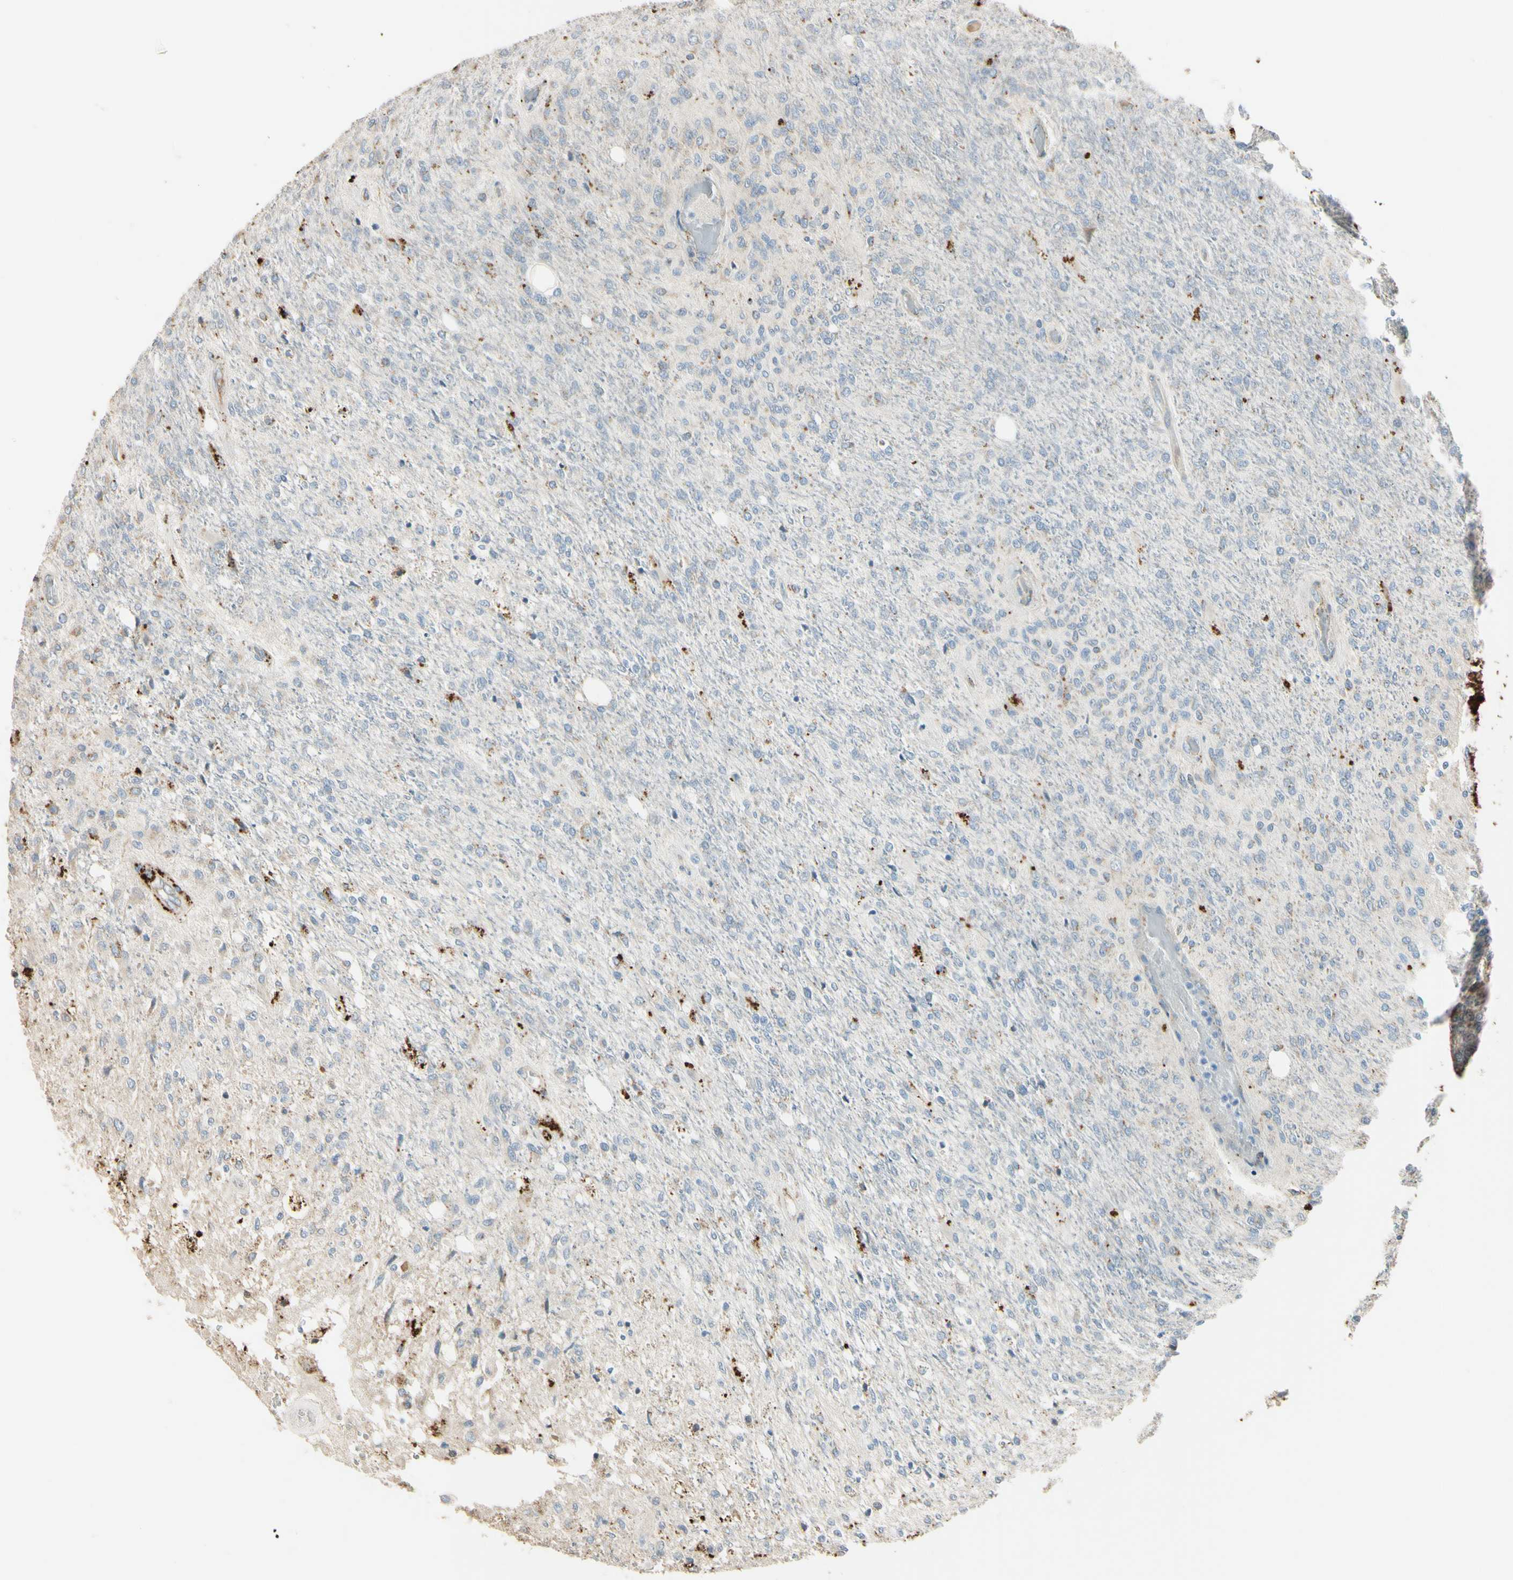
{"staining": {"intensity": "moderate", "quantity": "25%-75%", "location": "cytoplasmic/membranous"}, "tissue": "glioma", "cell_type": "Tumor cells", "image_type": "cancer", "snomed": [{"axis": "morphology", "description": "Normal tissue, NOS"}, {"axis": "morphology", "description": "Glioma, malignant, High grade"}, {"axis": "topography", "description": "Cerebral cortex"}], "caption": "Protein expression analysis of malignant glioma (high-grade) reveals moderate cytoplasmic/membranous expression in approximately 25%-75% of tumor cells.", "gene": "ANGPTL1", "patient": {"sex": "male", "age": 77}}